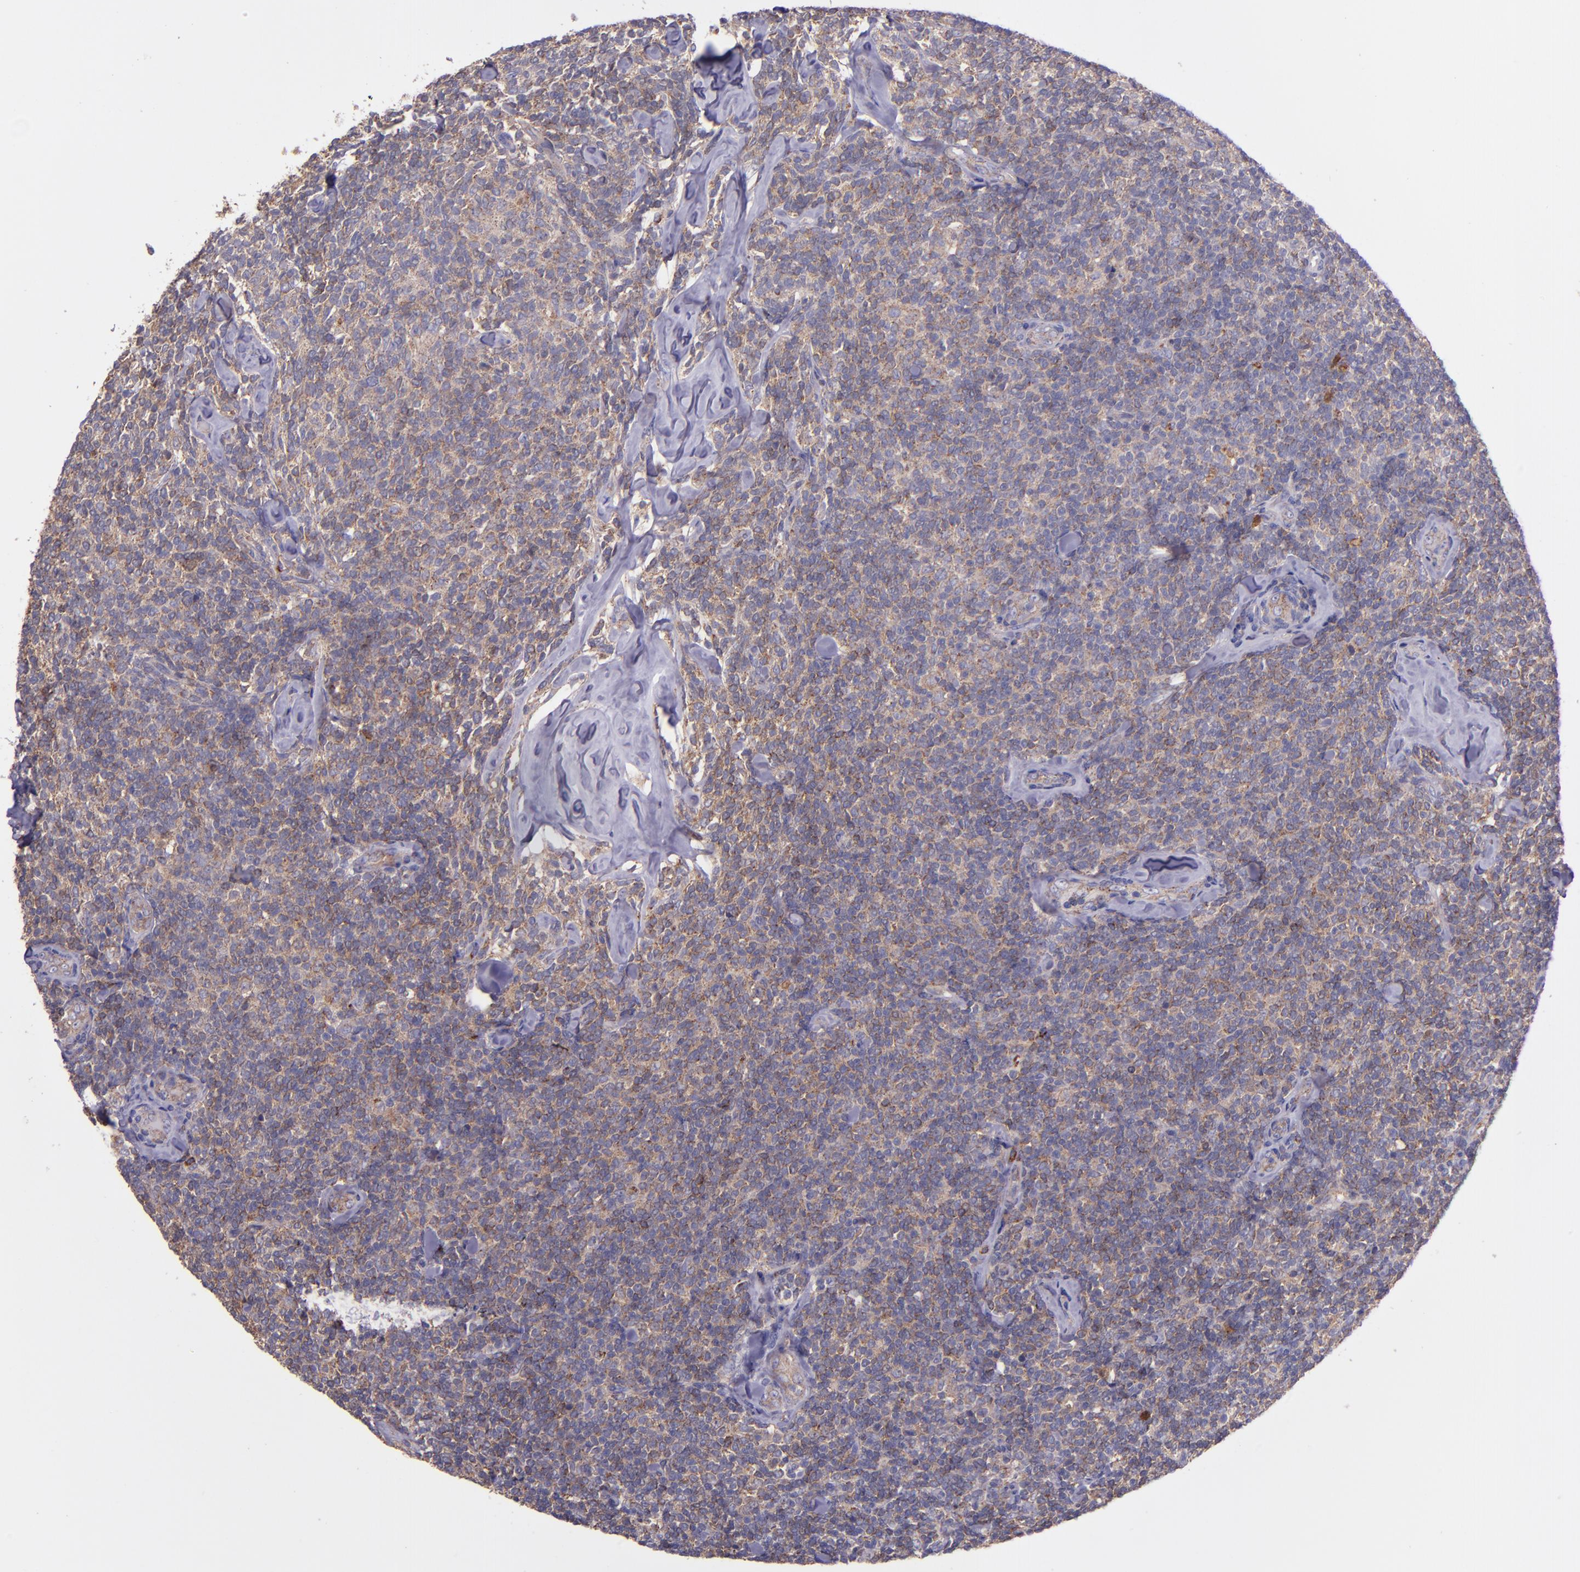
{"staining": {"intensity": "weak", "quantity": "25%-75%", "location": "cytoplasmic/membranous"}, "tissue": "lymphoma", "cell_type": "Tumor cells", "image_type": "cancer", "snomed": [{"axis": "morphology", "description": "Malignant lymphoma, non-Hodgkin's type, Low grade"}, {"axis": "topography", "description": "Lymph node"}], "caption": "Immunohistochemistry staining of lymphoma, which demonstrates low levels of weak cytoplasmic/membranous staining in about 25%-75% of tumor cells indicating weak cytoplasmic/membranous protein expression. The staining was performed using DAB (brown) for protein detection and nuclei were counterstained in hematoxylin (blue).", "gene": "WASHC1", "patient": {"sex": "female", "age": 56}}